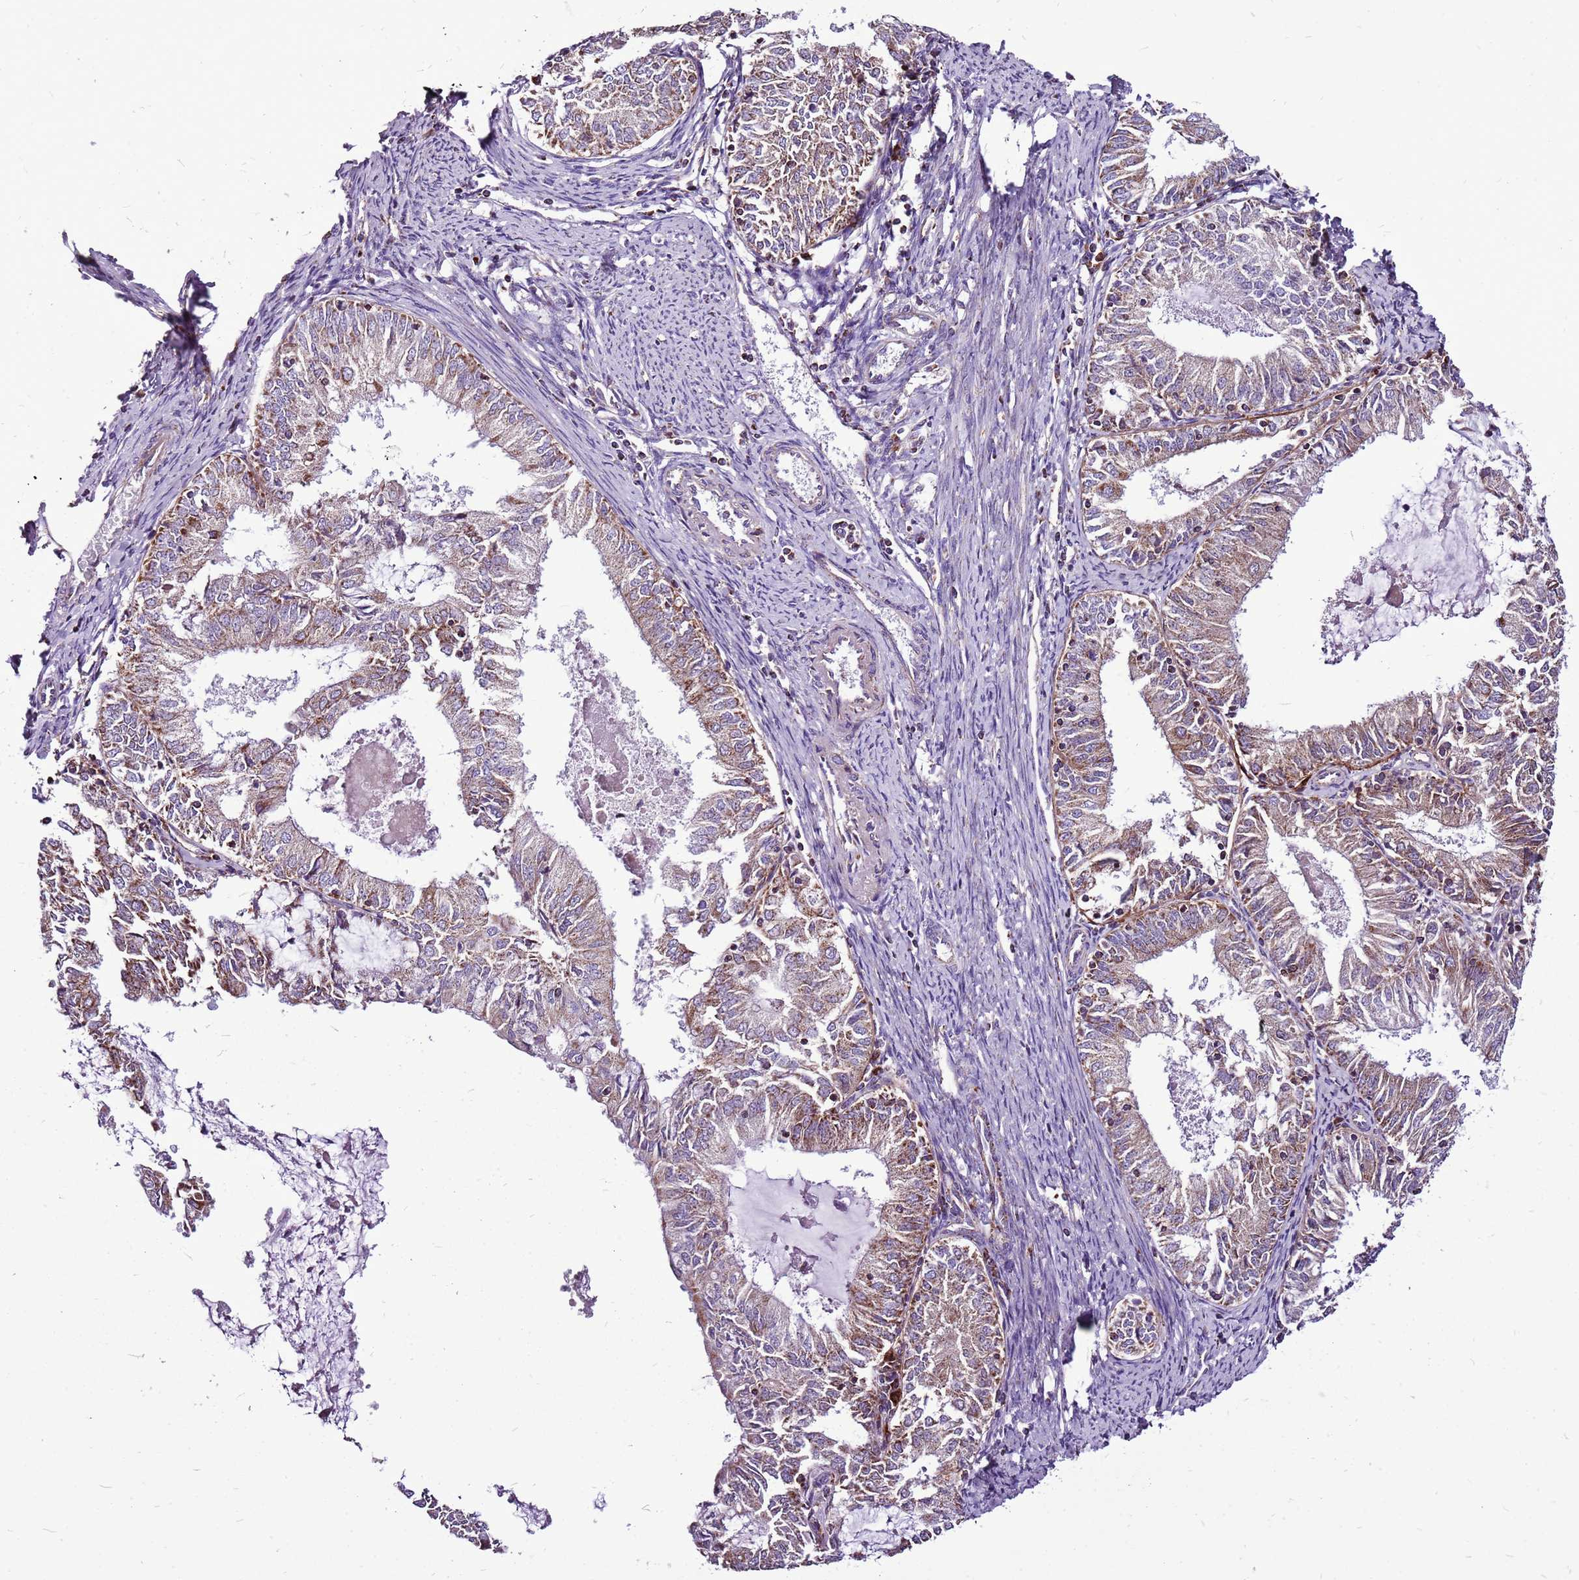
{"staining": {"intensity": "strong", "quantity": "25%-75%", "location": "cytoplasmic/membranous"}, "tissue": "endometrial cancer", "cell_type": "Tumor cells", "image_type": "cancer", "snomed": [{"axis": "morphology", "description": "Adenocarcinoma, NOS"}, {"axis": "topography", "description": "Endometrium"}], "caption": "Protein expression analysis of endometrial adenocarcinoma reveals strong cytoplasmic/membranous staining in about 25%-75% of tumor cells.", "gene": "GCDH", "patient": {"sex": "female", "age": 57}}